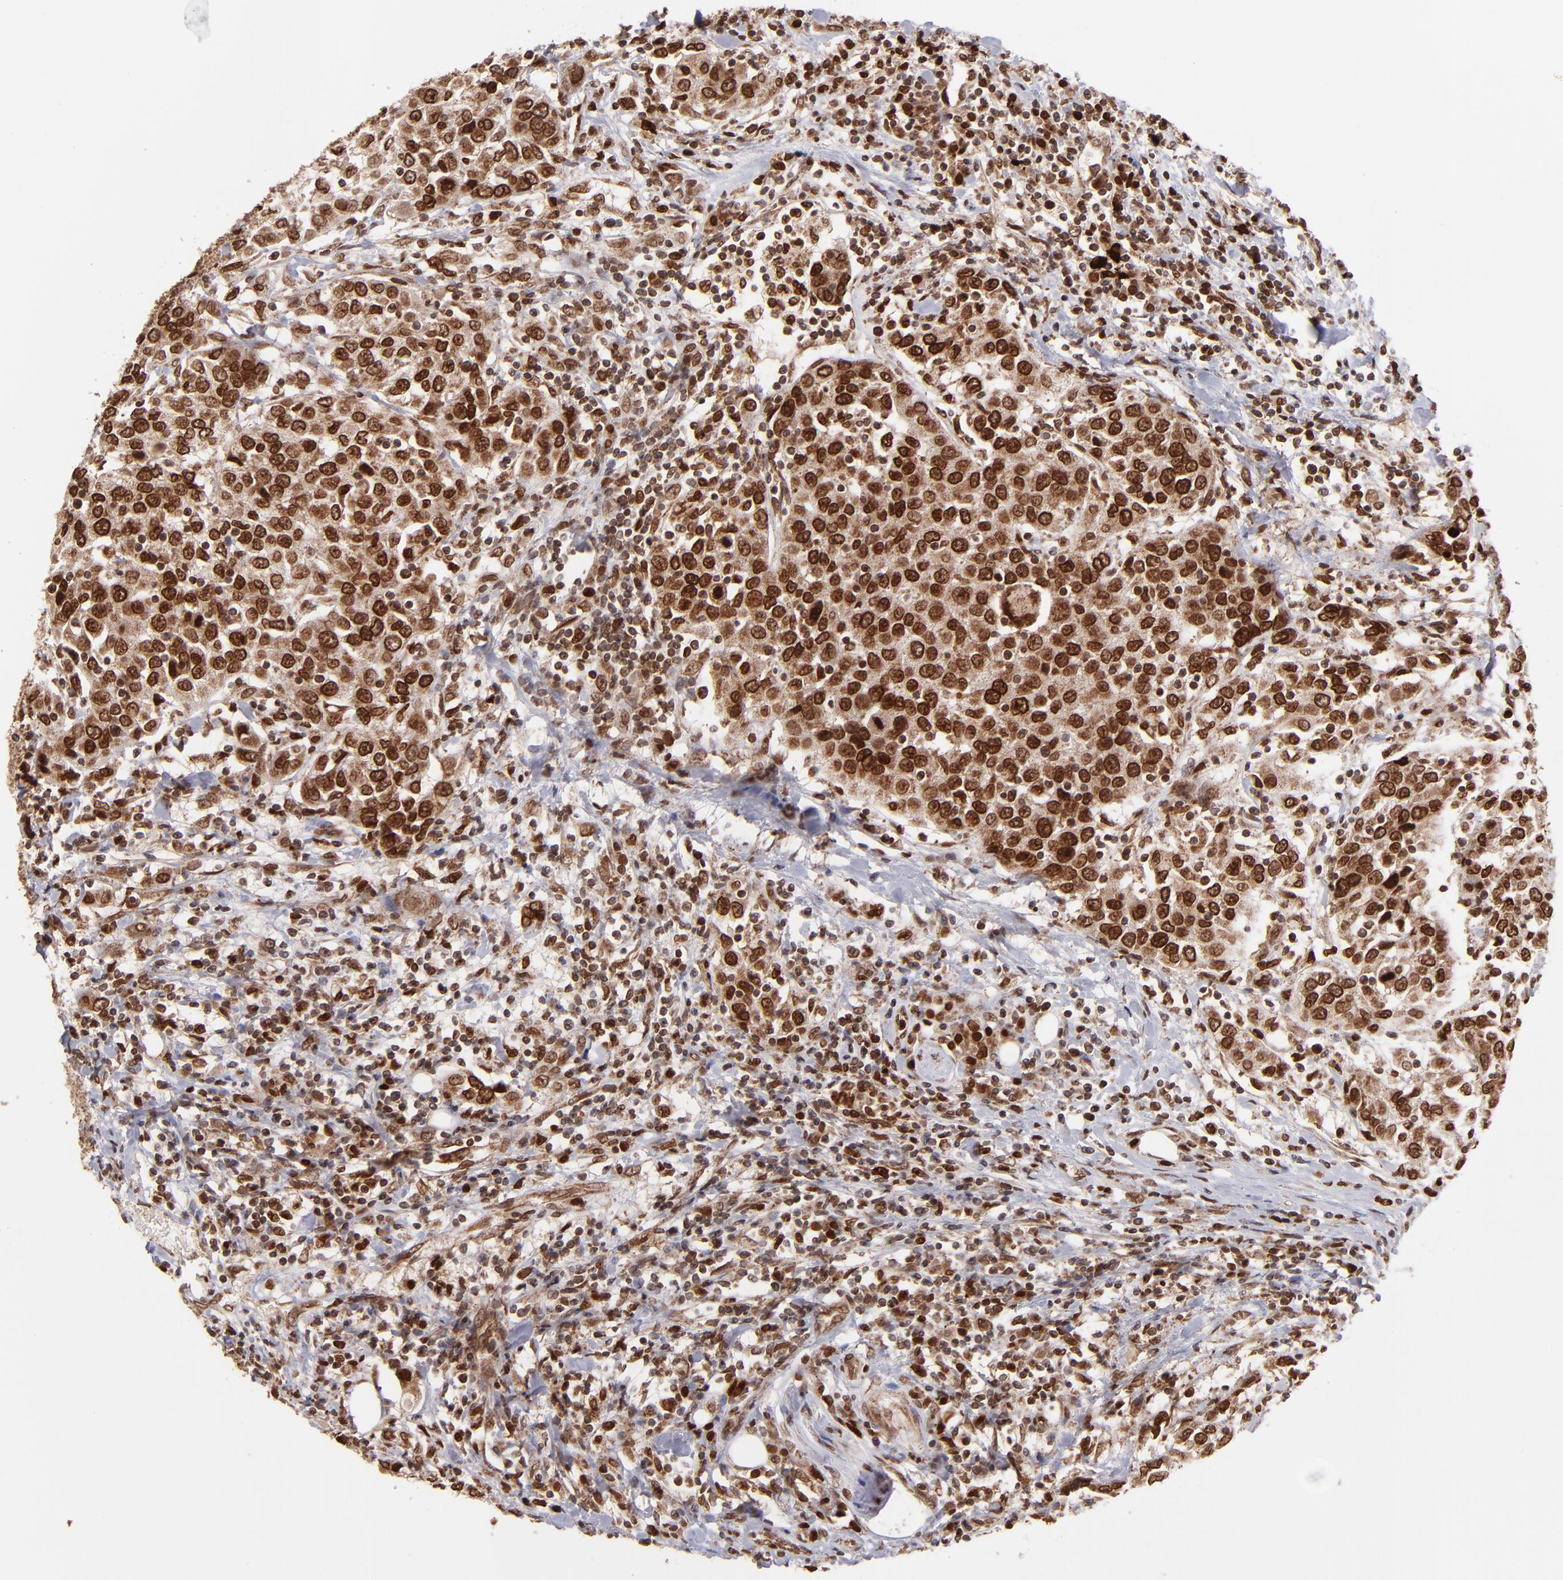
{"staining": {"intensity": "strong", "quantity": ">75%", "location": "cytoplasmic/membranous,nuclear"}, "tissue": "urothelial cancer", "cell_type": "Tumor cells", "image_type": "cancer", "snomed": [{"axis": "morphology", "description": "Urothelial carcinoma, High grade"}, {"axis": "topography", "description": "Urinary bladder"}], "caption": "There is high levels of strong cytoplasmic/membranous and nuclear positivity in tumor cells of urothelial cancer, as demonstrated by immunohistochemical staining (brown color).", "gene": "TOP1MT", "patient": {"sex": "female", "age": 80}}